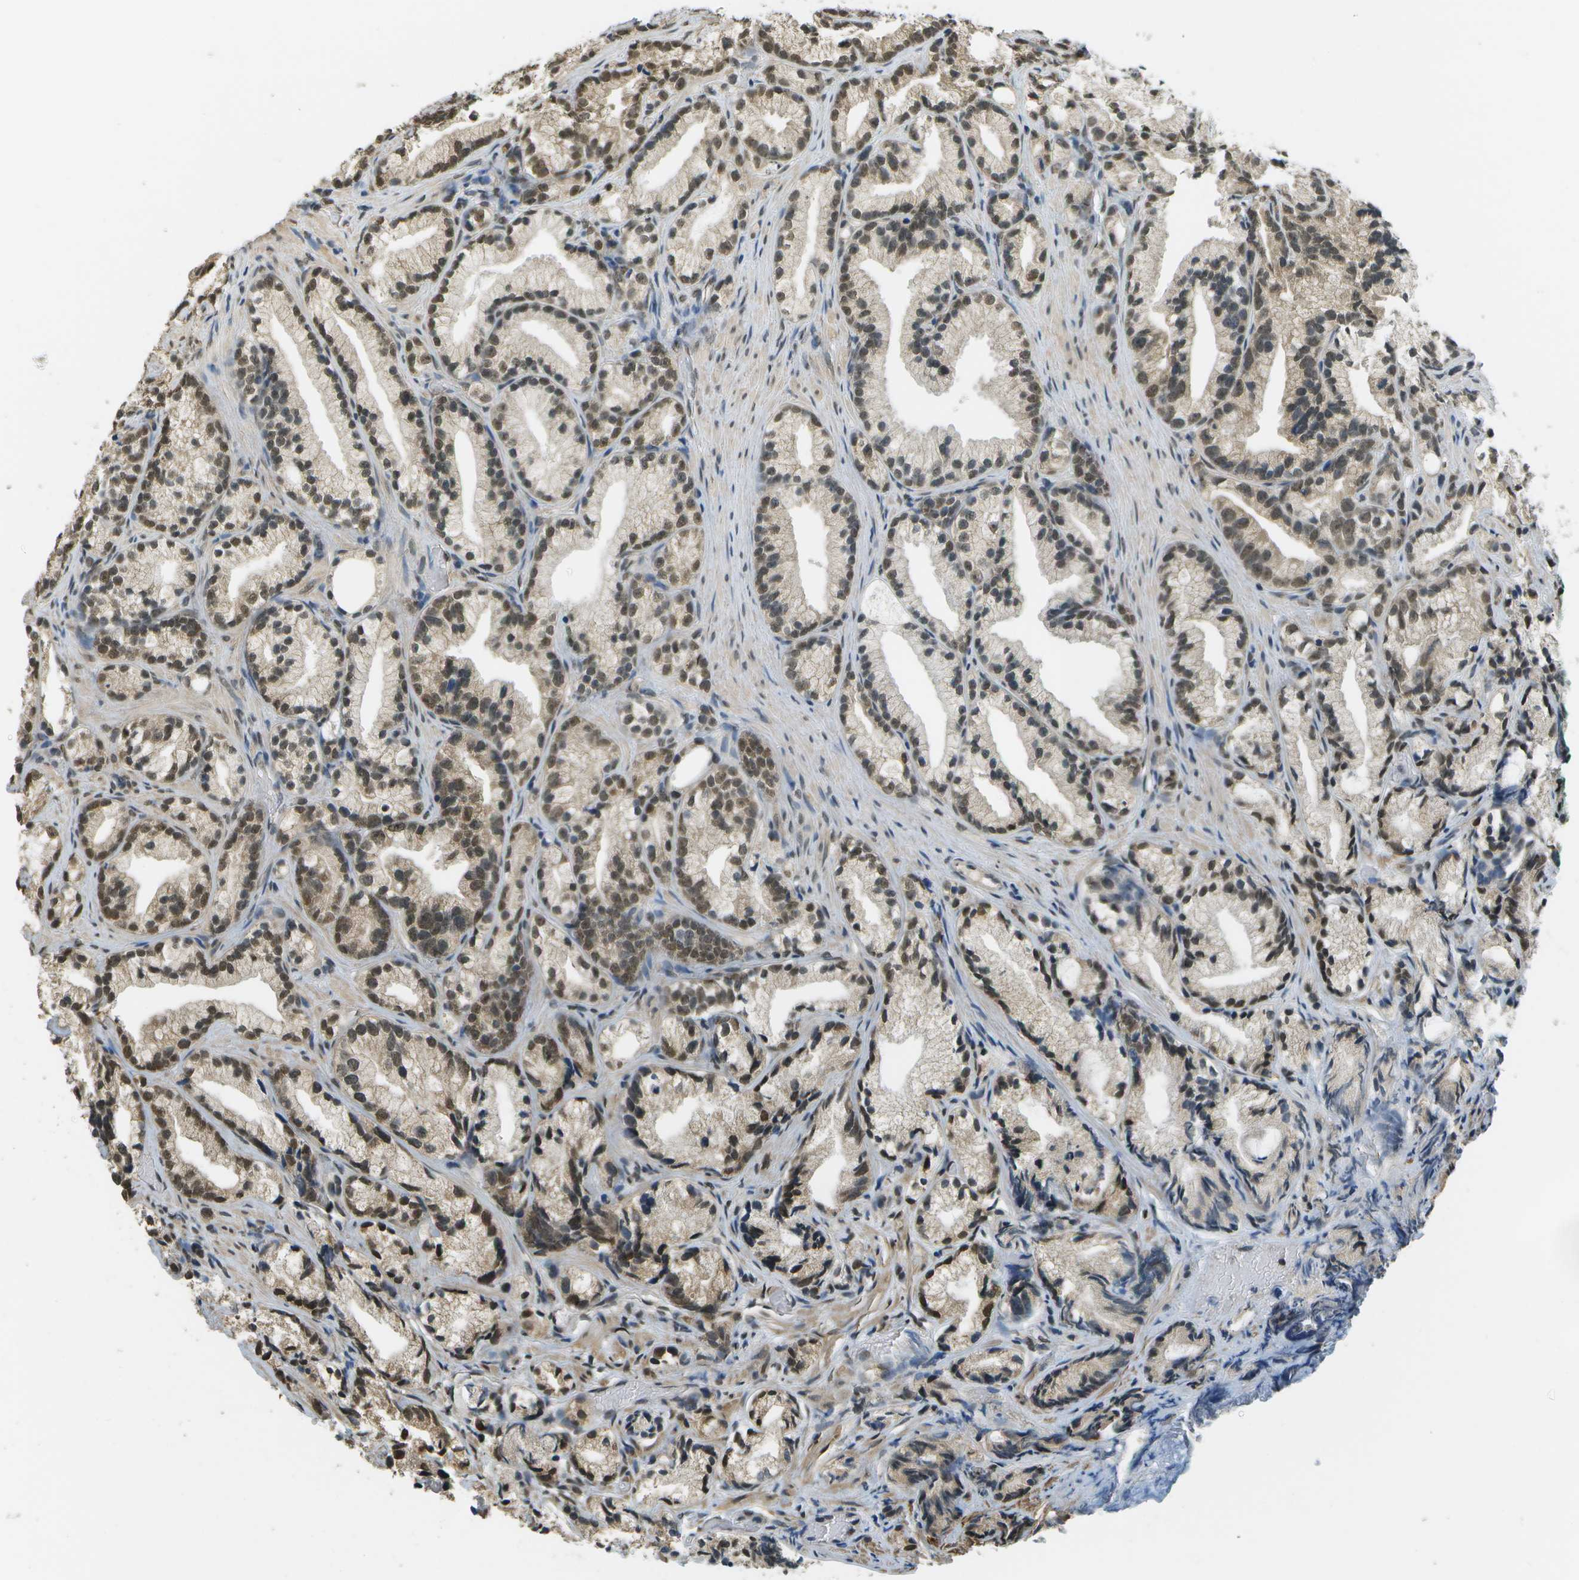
{"staining": {"intensity": "moderate", "quantity": ">75%", "location": "cytoplasmic/membranous,nuclear"}, "tissue": "prostate cancer", "cell_type": "Tumor cells", "image_type": "cancer", "snomed": [{"axis": "morphology", "description": "Adenocarcinoma, Low grade"}, {"axis": "topography", "description": "Prostate"}], "caption": "Immunohistochemistry staining of adenocarcinoma (low-grade) (prostate), which shows medium levels of moderate cytoplasmic/membranous and nuclear staining in approximately >75% of tumor cells indicating moderate cytoplasmic/membranous and nuclear protein positivity. The staining was performed using DAB (3,3'-diaminobenzidine) (brown) for protein detection and nuclei were counterstained in hematoxylin (blue).", "gene": "ABL2", "patient": {"sex": "male", "age": 89}}